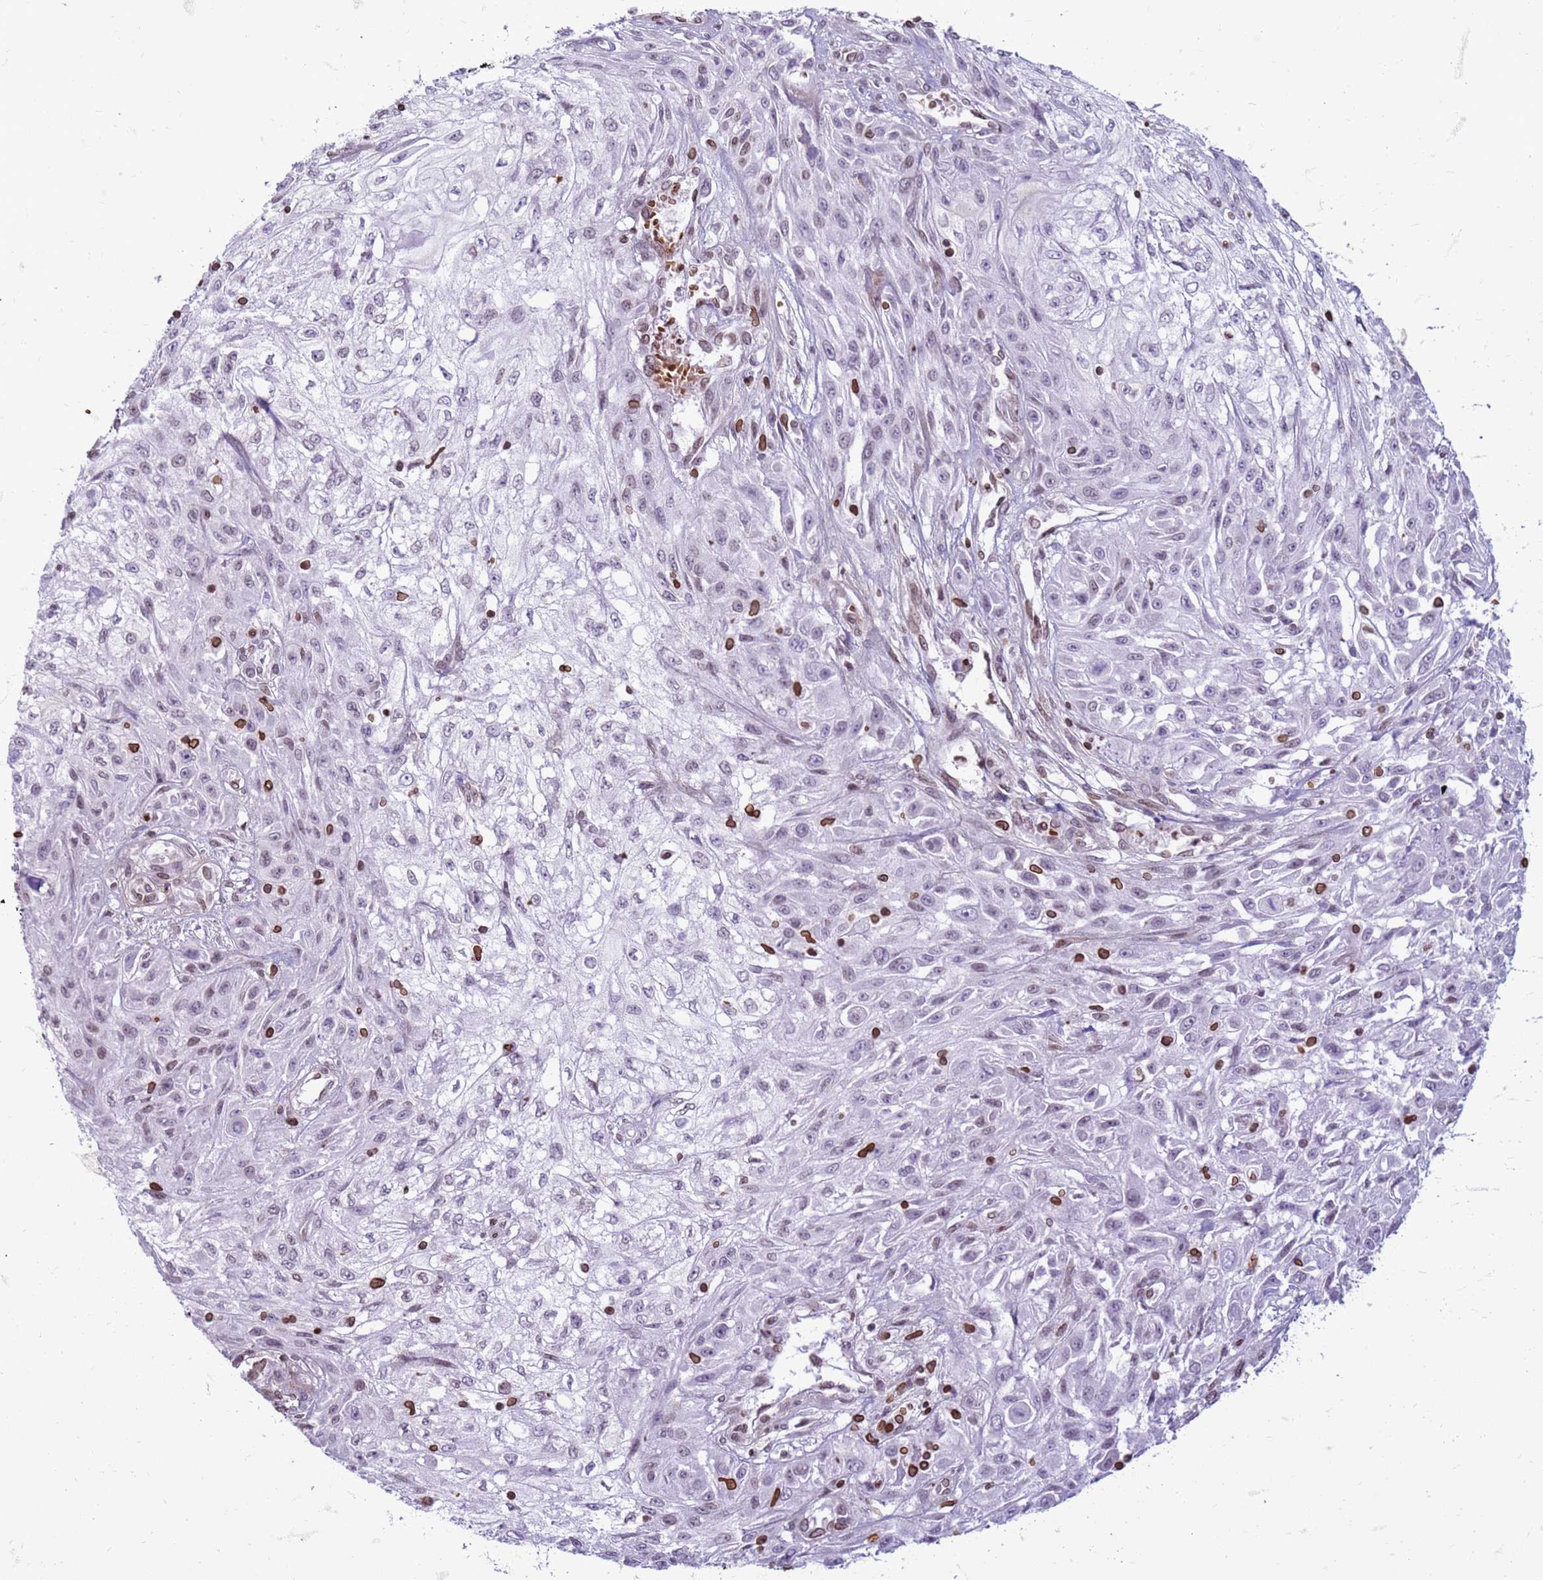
{"staining": {"intensity": "negative", "quantity": "none", "location": "none"}, "tissue": "skin cancer", "cell_type": "Tumor cells", "image_type": "cancer", "snomed": [{"axis": "morphology", "description": "Squamous cell carcinoma, NOS"}, {"axis": "morphology", "description": "Squamous cell carcinoma, metastatic, NOS"}, {"axis": "topography", "description": "Skin"}, {"axis": "topography", "description": "Lymph node"}], "caption": "The IHC histopathology image has no significant positivity in tumor cells of skin cancer tissue. Nuclei are stained in blue.", "gene": "METTL25B", "patient": {"sex": "male", "age": 75}}